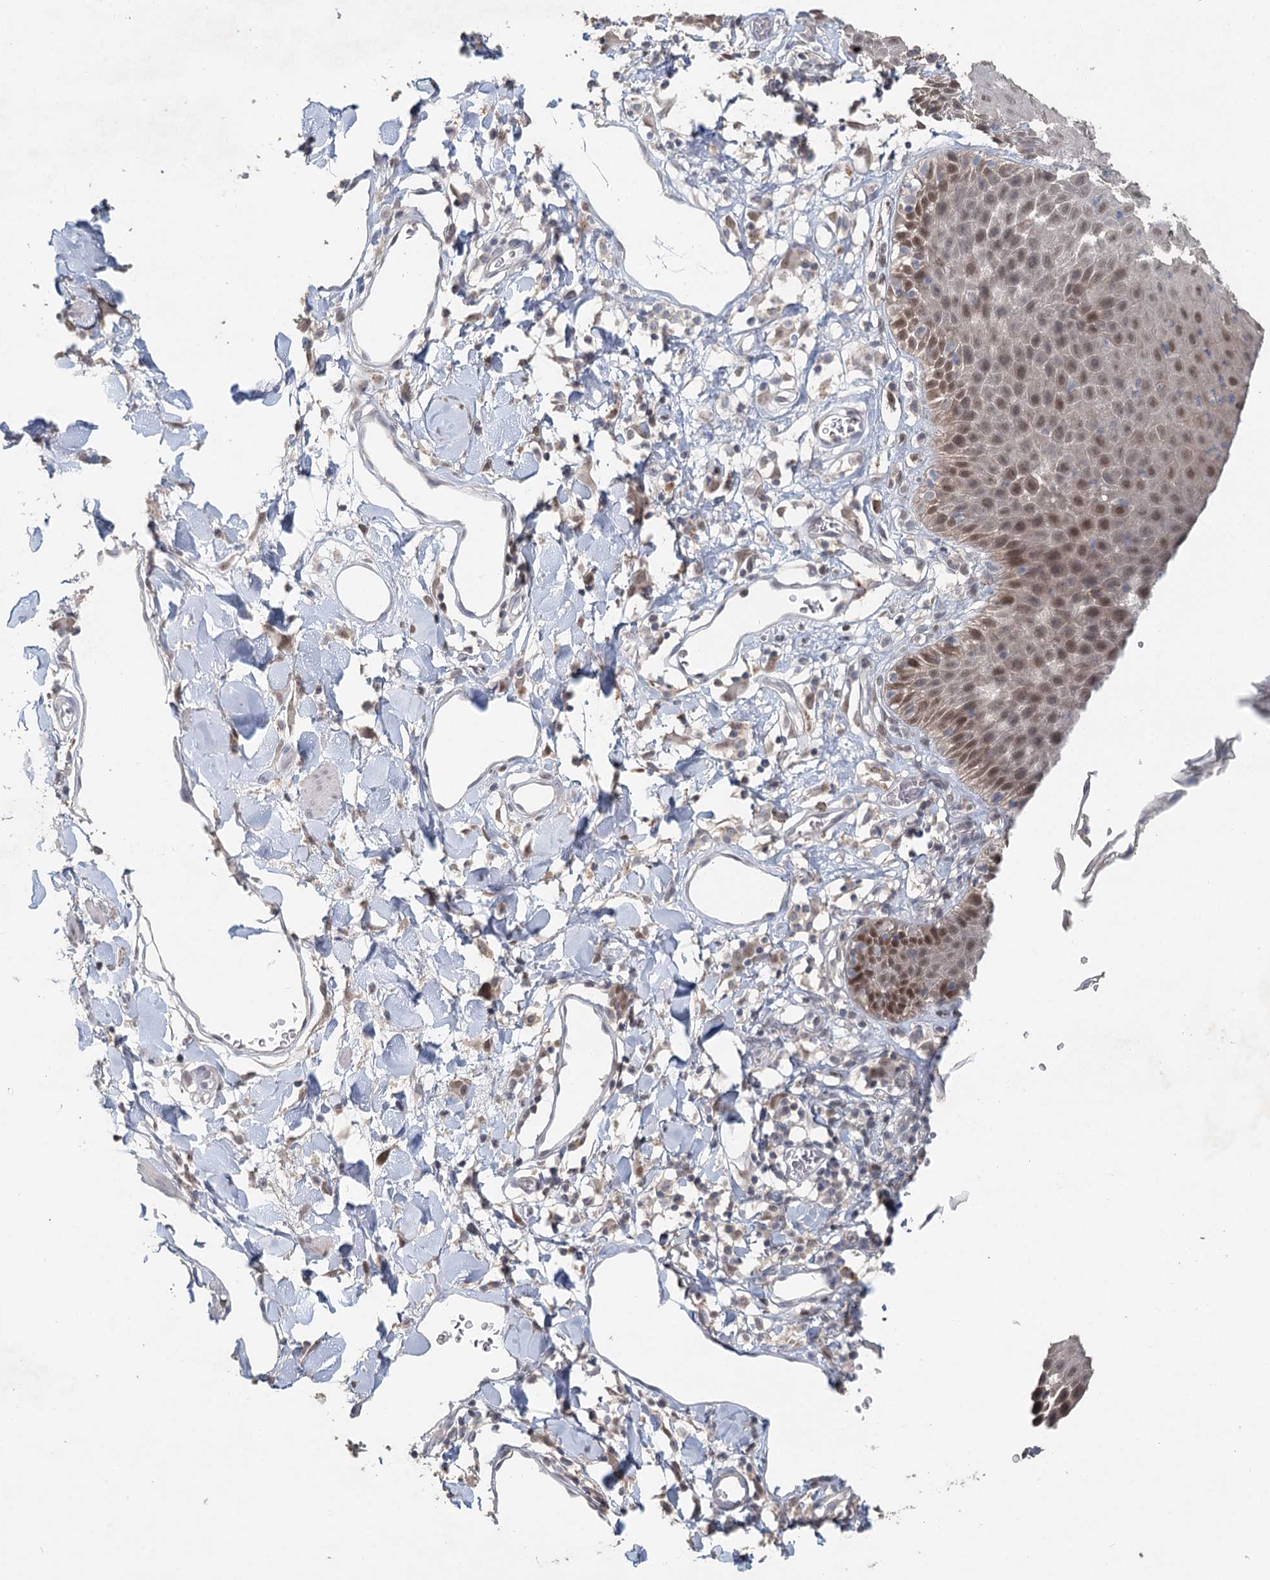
{"staining": {"intensity": "moderate", "quantity": ">75%", "location": "nuclear"}, "tissue": "skin", "cell_type": "Epidermal cells", "image_type": "normal", "snomed": [{"axis": "morphology", "description": "Normal tissue, NOS"}, {"axis": "topography", "description": "Vulva"}], "caption": "Epidermal cells demonstrate moderate nuclear positivity in about >75% of cells in normal skin.", "gene": "ADK", "patient": {"sex": "female", "age": 68}}